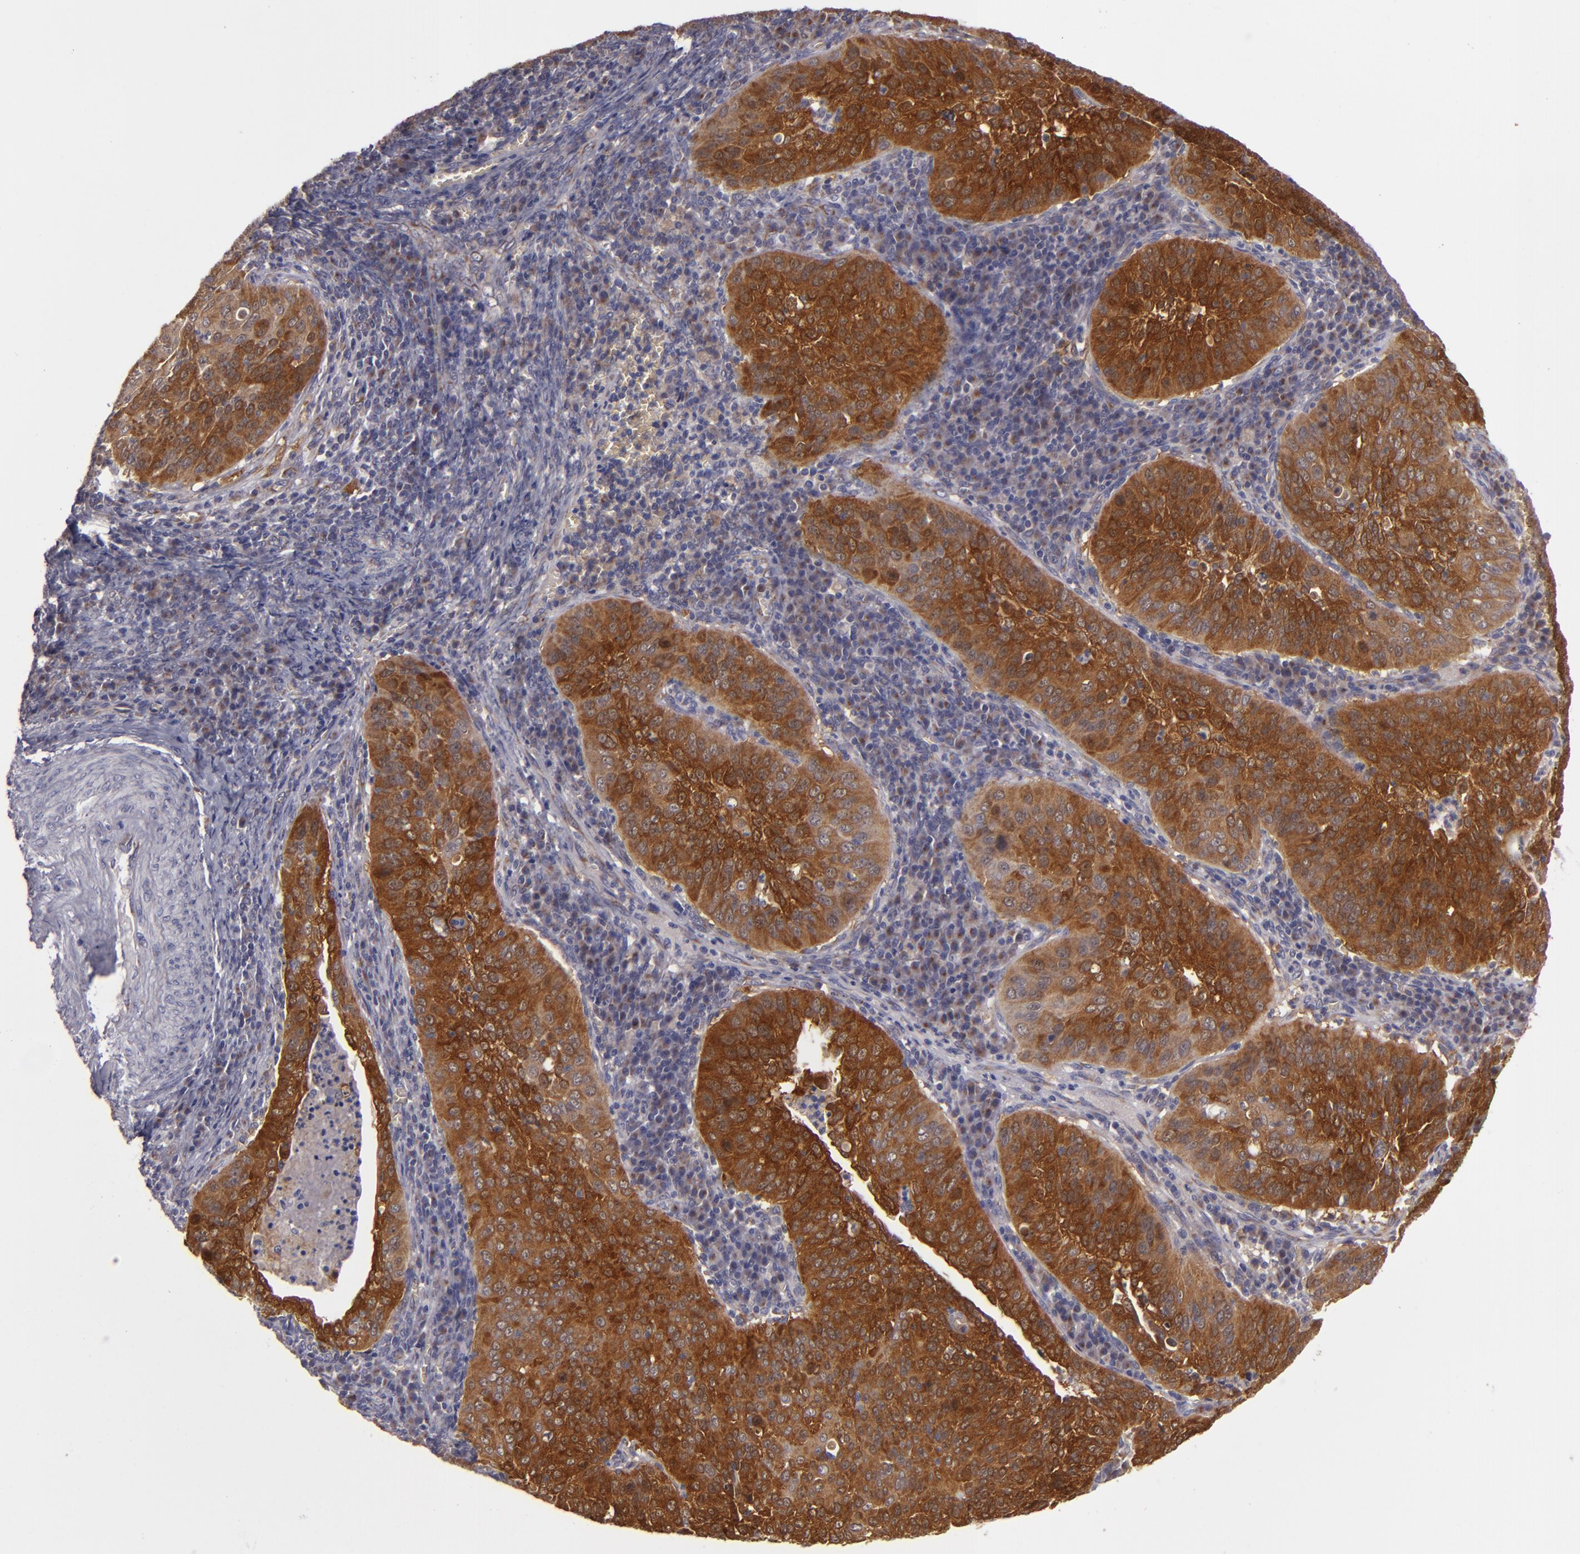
{"staining": {"intensity": "strong", "quantity": ">75%", "location": "cytoplasmic/membranous"}, "tissue": "cervical cancer", "cell_type": "Tumor cells", "image_type": "cancer", "snomed": [{"axis": "morphology", "description": "Squamous cell carcinoma, NOS"}, {"axis": "topography", "description": "Cervix"}], "caption": "Immunohistochemistry (IHC) micrograph of neoplastic tissue: human cervical cancer (squamous cell carcinoma) stained using immunohistochemistry demonstrates high levels of strong protein expression localized specifically in the cytoplasmic/membranous of tumor cells, appearing as a cytoplasmic/membranous brown color.", "gene": "SH2D4A", "patient": {"sex": "female", "age": 39}}